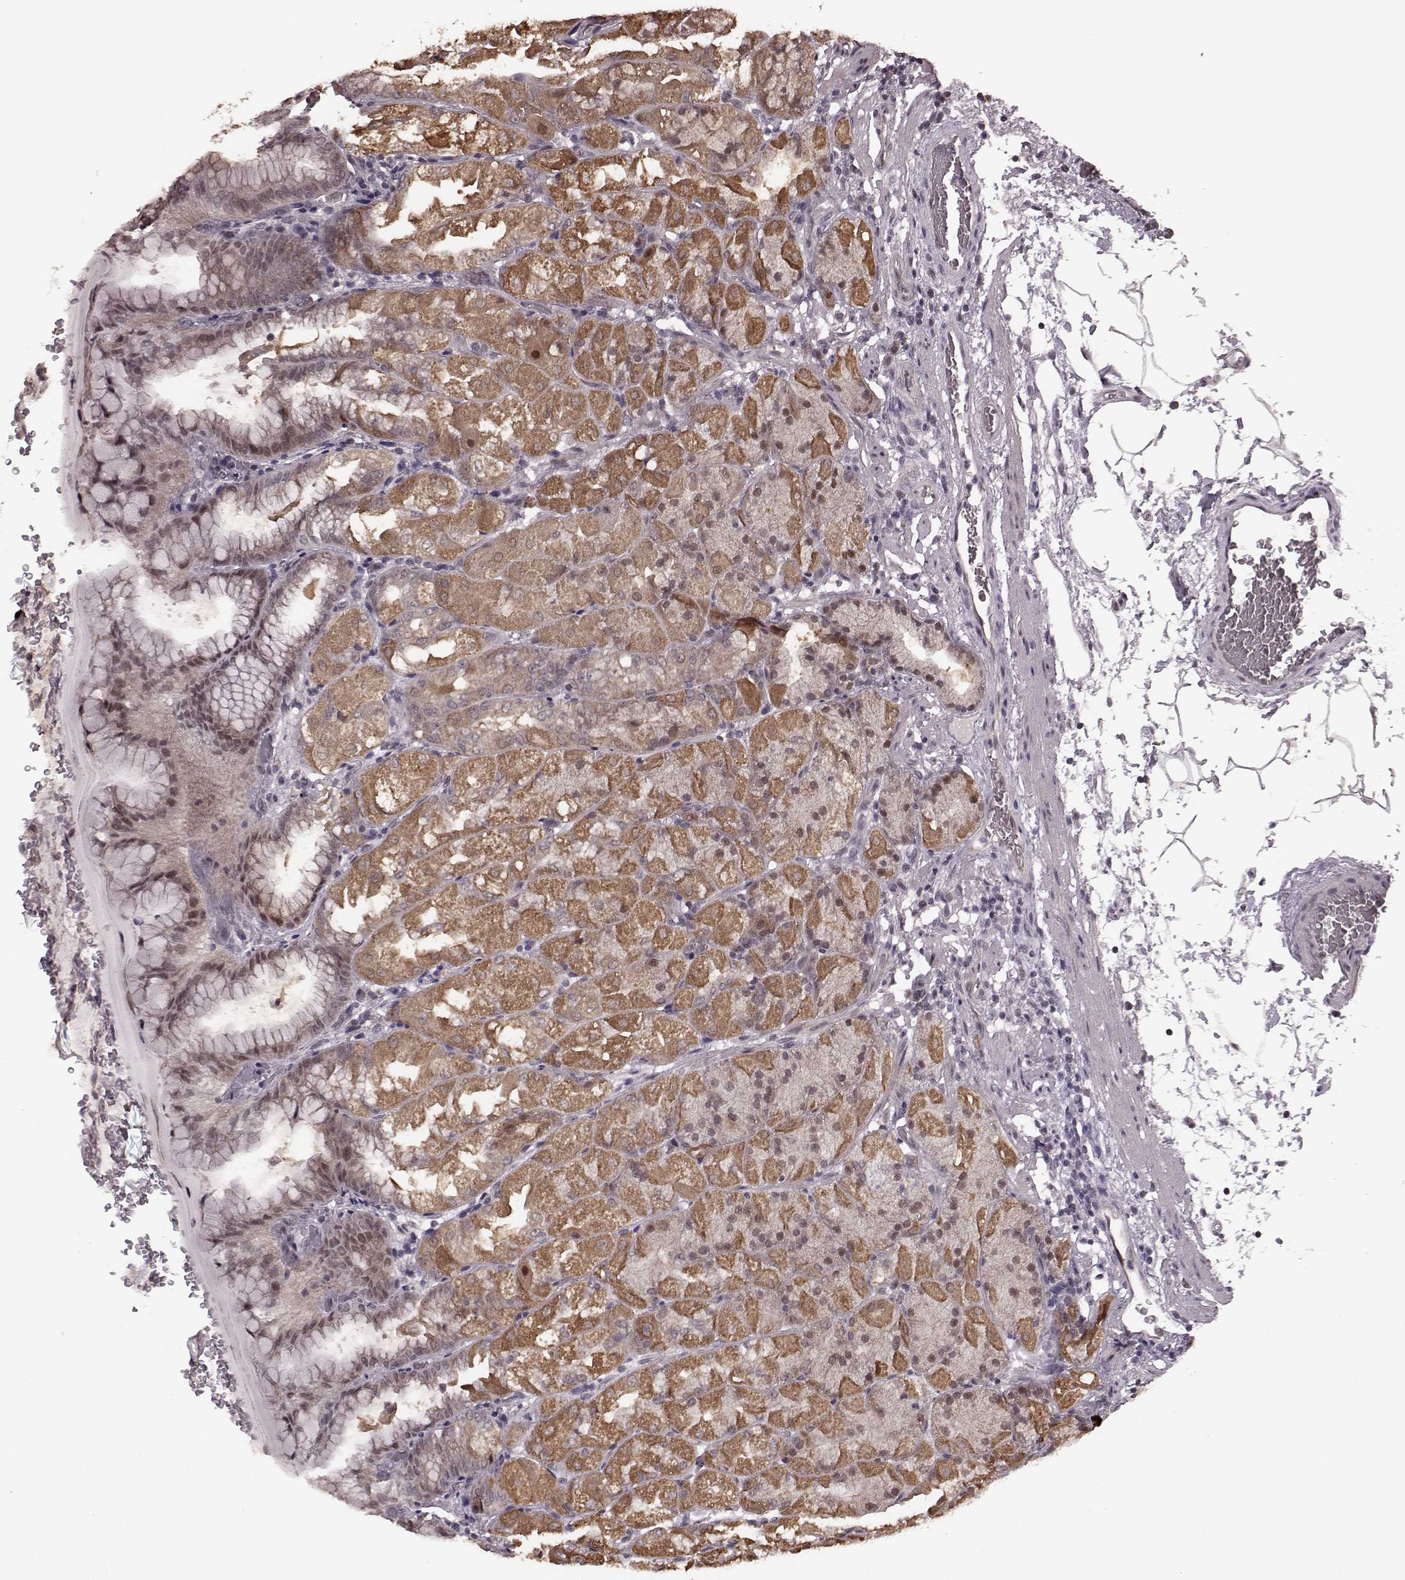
{"staining": {"intensity": "strong", "quantity": "<25%", "location": "cytoplasmic/membranous"}, "tissue": "stomach", "cell_type": "Glandular cells", "image_type": "normal", "snomed": [{"axis": "morphology", "description": "Normal tissue, NOS"}, {"axis": "topography", "description": "Stomach, upper"}, {"axis": "topography", "description": "Stomach"}, {"axis": "topography", "description": "Stomach, lower"}], "caption": "Glandular cells display medium levels of strong cytoplasmic/membranous staining in about <25% of cells in normal stomach. Nuclei are stained in blue.", "gene": "PLCB4", "patient": {"sex": "male", "age": 62}}